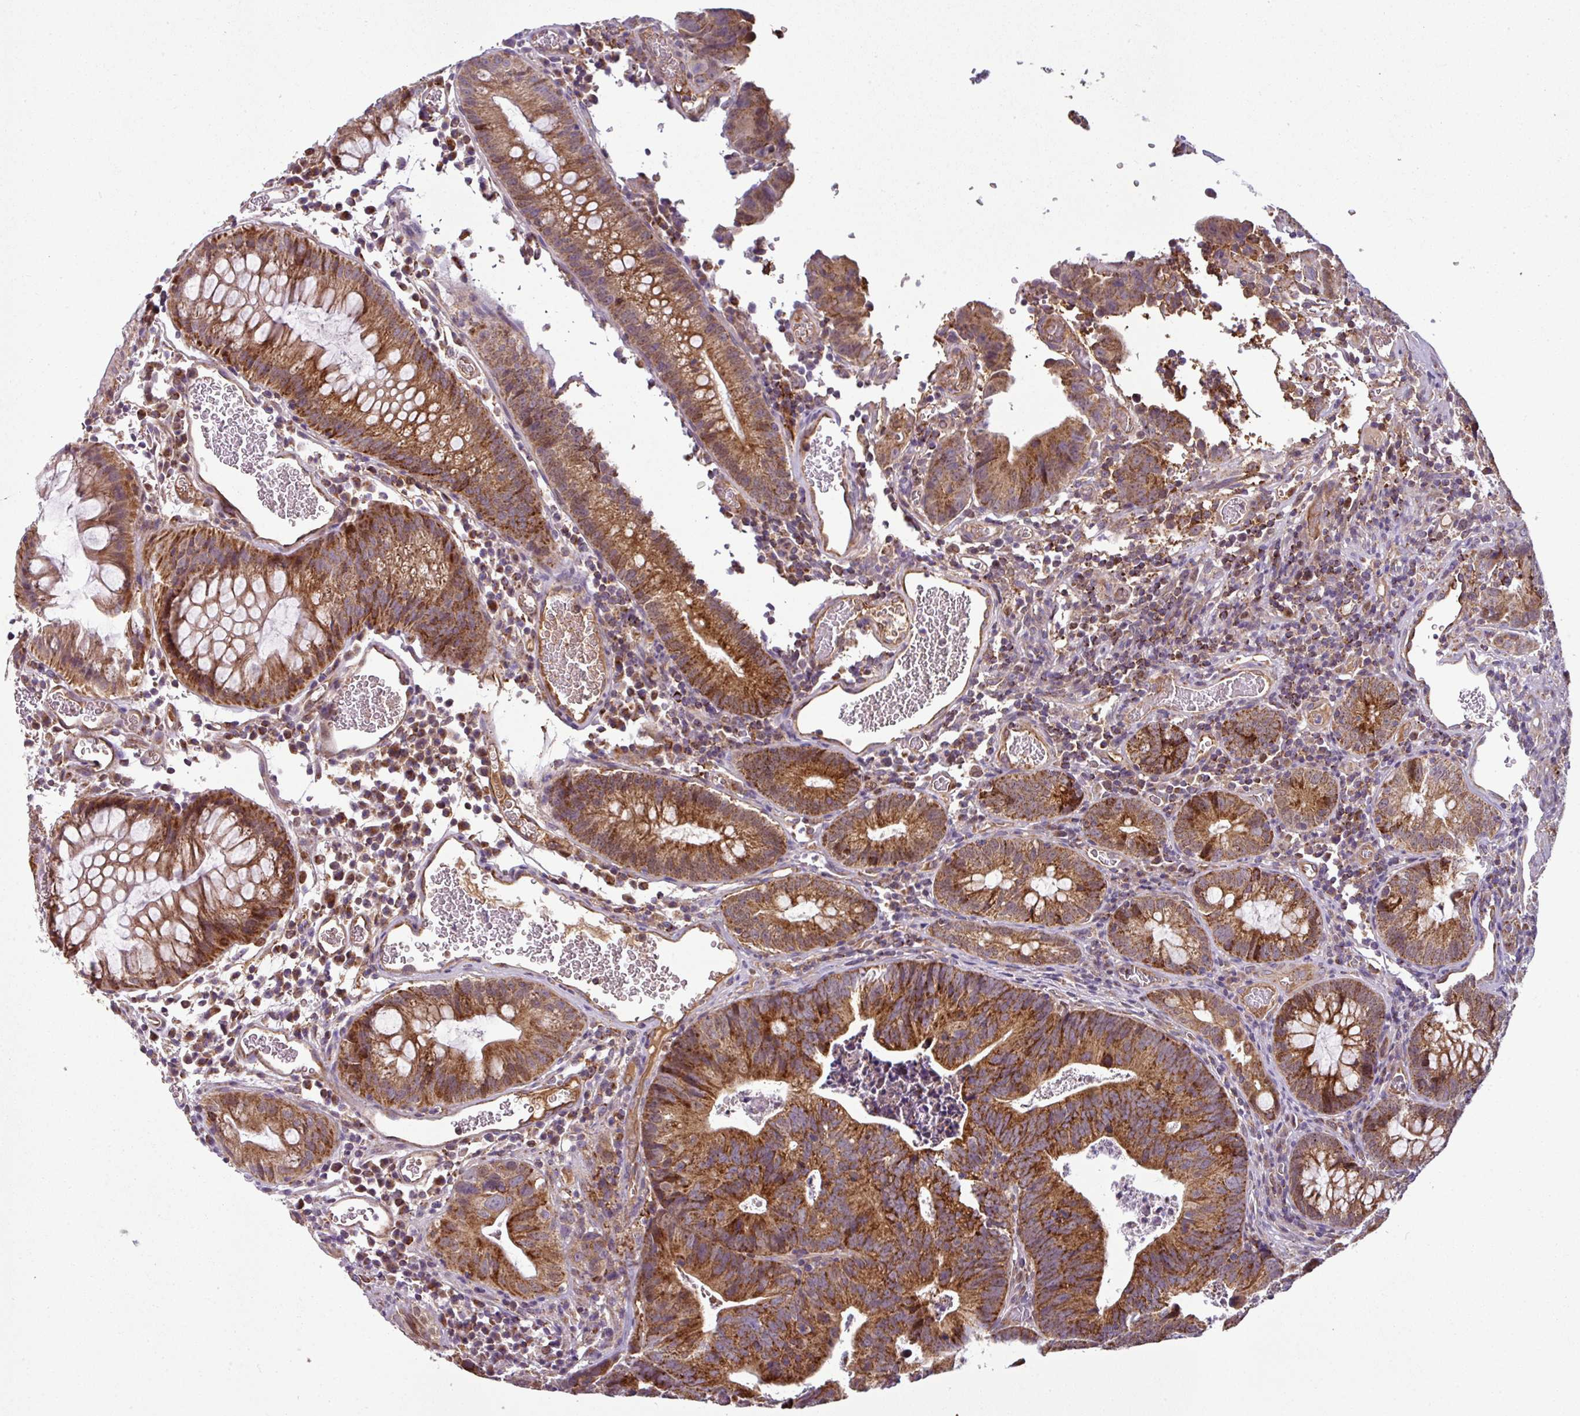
{"staining": {"intensity": "moderate", "quantity": ">75%", "location": "cytoplasmic/membranous"}, "tissue": "colorectal cancer", "cell_type": "Tumor cells", "image_type": "cancer", "snomed": [{"axis": "morphology", "description": "Adenocarcinoma, NOS"}, {"axis": "topography", "description": "Colon"}], "caption": "Human adenocarcinoma (colorectal) stained with a brown dye demonstrates moderate cytoplasmic/membranous positive expression in approximately >75% of tumor cells.", "gene": "PRELID3B", "patient": {"sex": "female", "age": 57}}